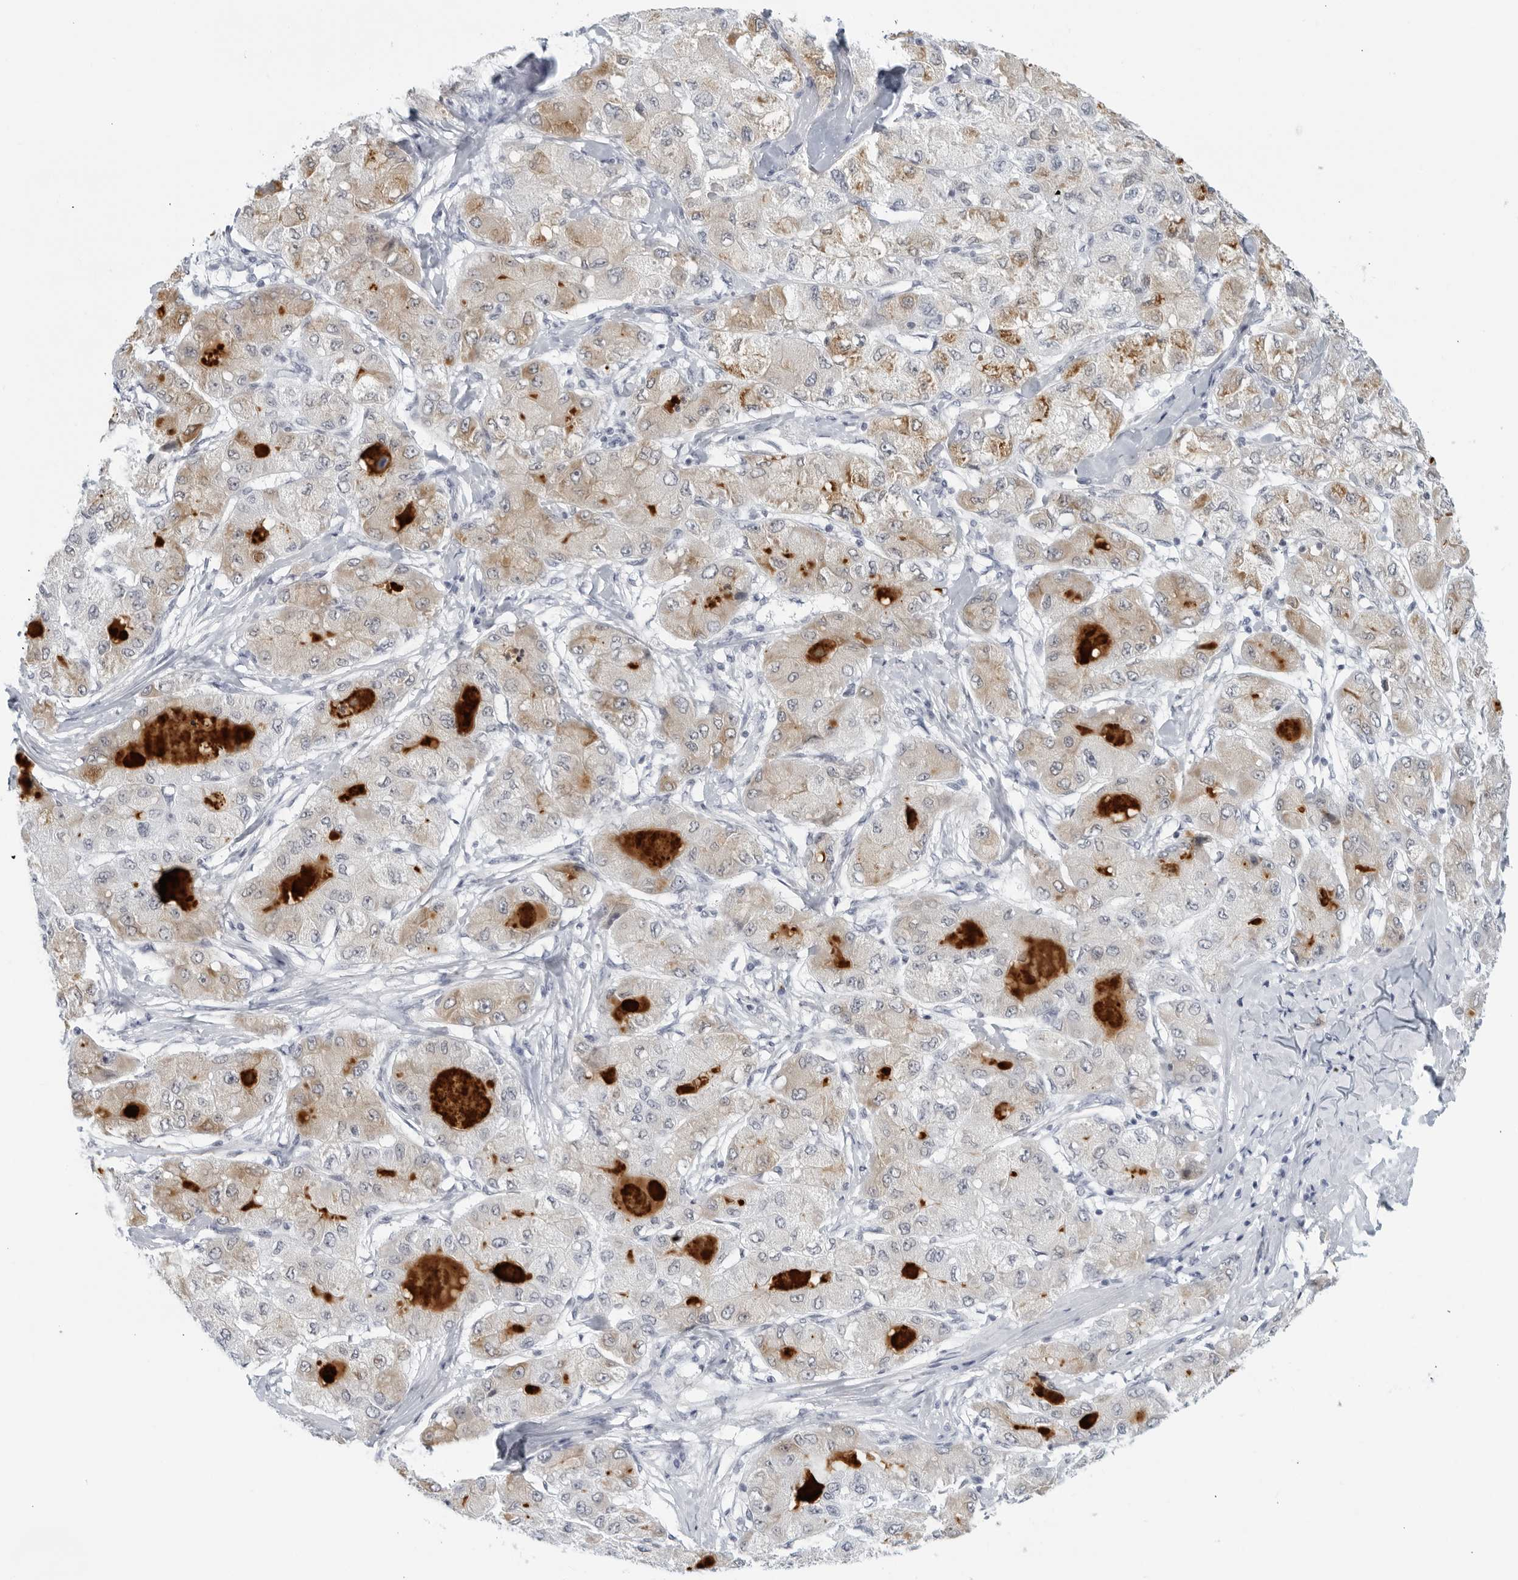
{"staining": {"intensity": "moderate", "quantity": "<25%", "location": "cytoplasmic/membranous"}, "tissue": "liver cancer", "cell_type": "Tumor cells", "image_type": "cancer", "snomed": [{"axis": "morphology", "description": "Carcinoma, Hepatocellular, NOS"}, {"axis": "topography", "description": "Liver"}], "caption": "An IHC micrograph of neoplastic tissue is shown. Protein staining in brown shows moderate cytoplasmic/membranous positivity in hepatocellular carcinoma (liver) within tumor cells. Using DAB (3,3'-diaminobenzidine) (brown) and hematoxylin (blue) stains, captured at high magnification using brightfield microscopy.", "gene": "FGG", "patient": {"sex": "male", "age": 80}}